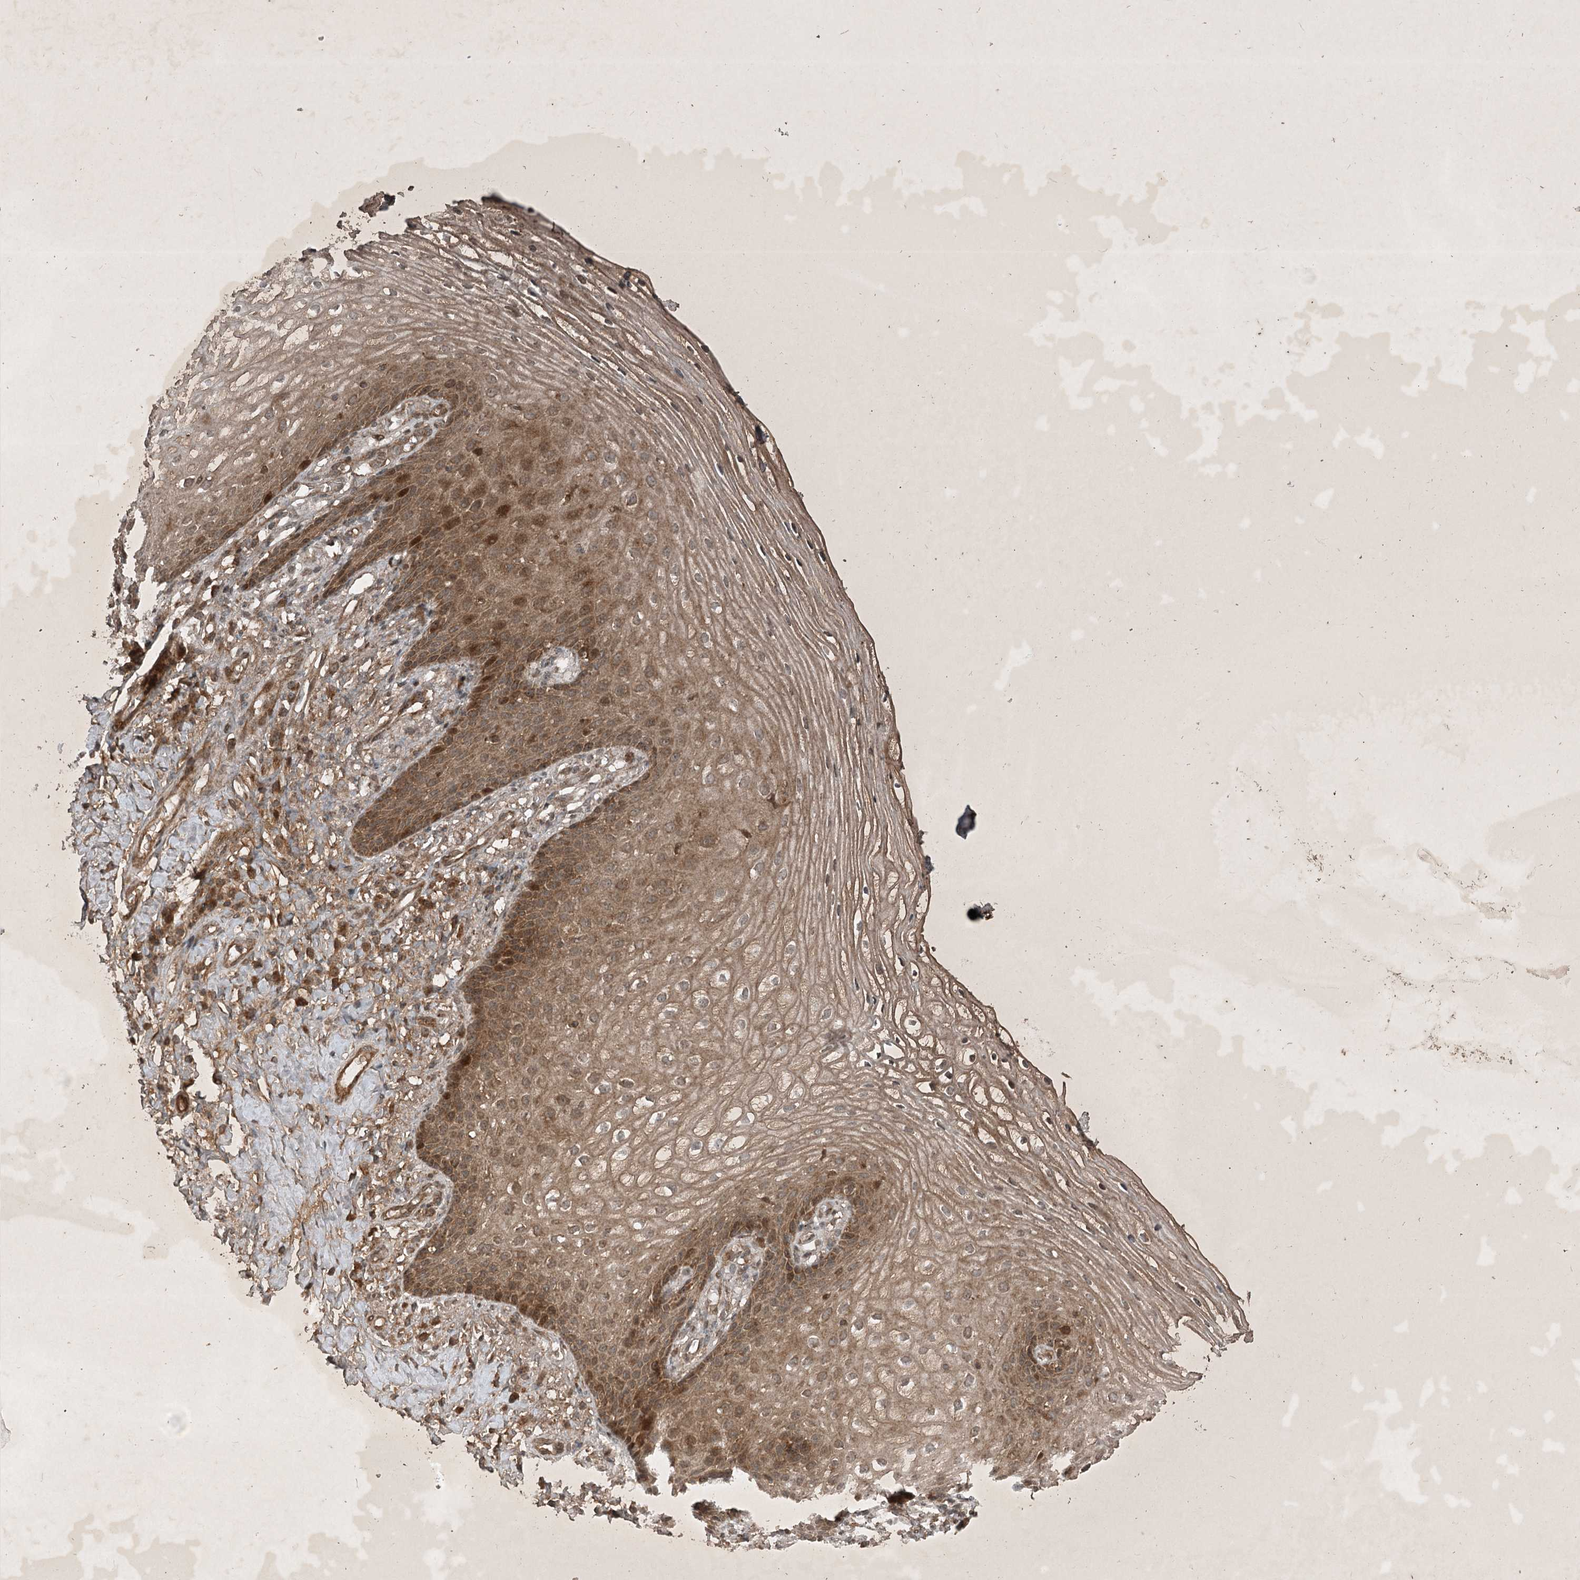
{"staining": {"intensity": "moderate", "quantity": ">75%", "location": "cytoplasmic/membranous,nuclear"}, "tissue": "vagina", "cell_type": "Squamous epithelial cells", "image_type": "normal", "snomed": [{"axis": "morphology", "description": "Normal tissue, NOS"}, {"axis": "topography", "description": "Vagina"}], "caption": "The photomicrograph exhibits staining of benign vagina, revealing moderate cytoplasmic/membranous,nuclear protein expression (brown color) within squamous epithelial cells. (Brightfield microscopy of DAB IHC at high magnification).", "gene": "UNC93A", "patient": {"sex": "female", "age": 60}}